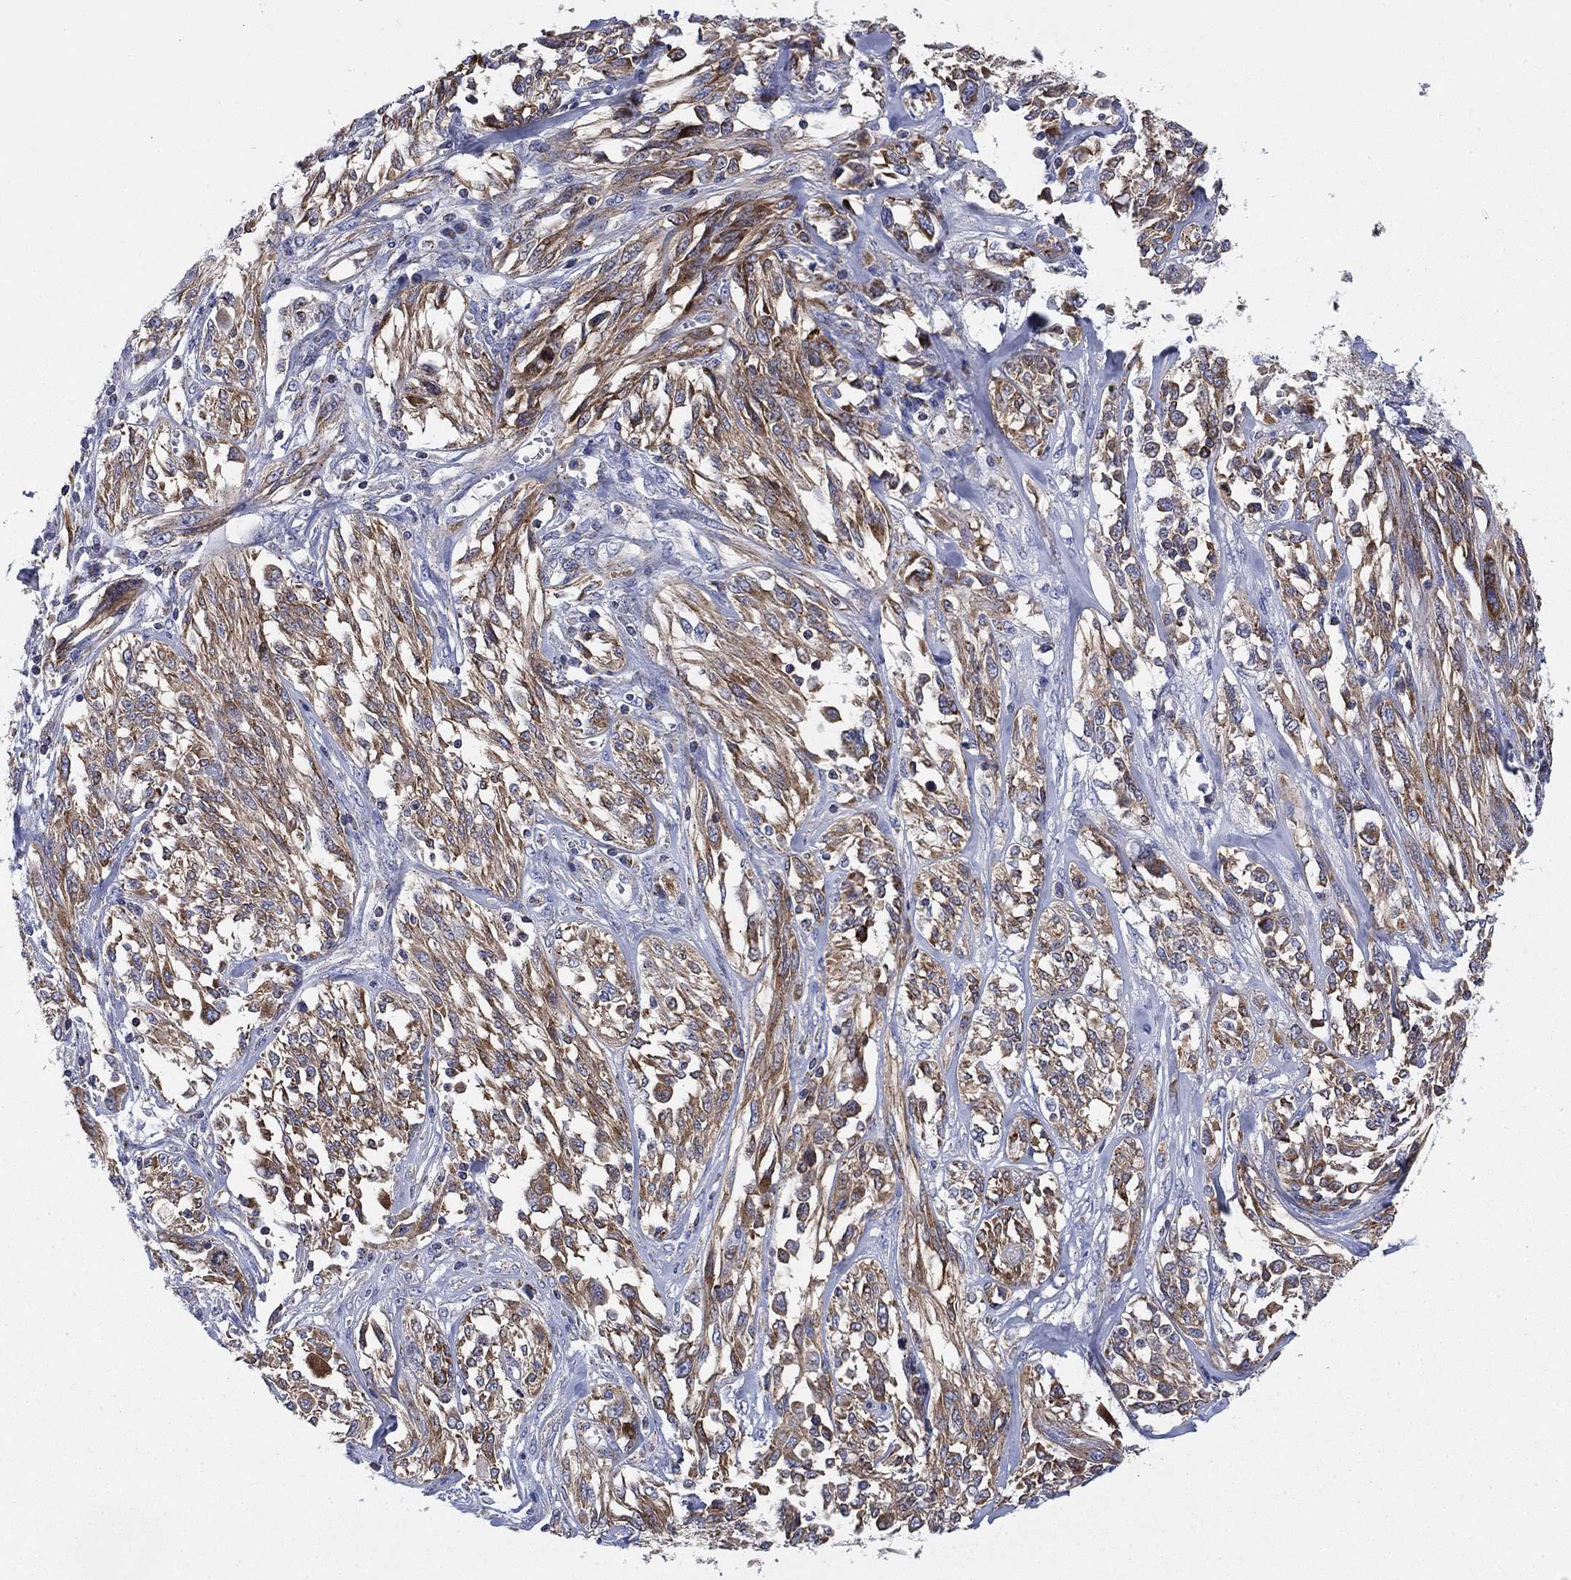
{"staining": {"intensity": "moderate", "quantity": ">75%", "location": "cytoplasmic/membranous"}, "tissue": "melanoma", "cell_type": "Tumor cells", "image_type": "cancer", "snomed": [{"axis": "morphology", "description": "Malignant melanoma, NOS"}, {"axis": "topography", "description": "Skin"}], "caption": "Immunohistochemistry staining of malignant melanoma, which exhibits medium levels of moderate cytoplasmic/membranous positivity in approximately >75% of tumor cells indicating moderate cytoplasmic/membranous protein expression. The staining was performed using DAB (brown) for protein detection and nuclei were counterstained in hematoxylin (blue).", "gene": "NACAD", "patient": {"sex": "female", "age": 91}}